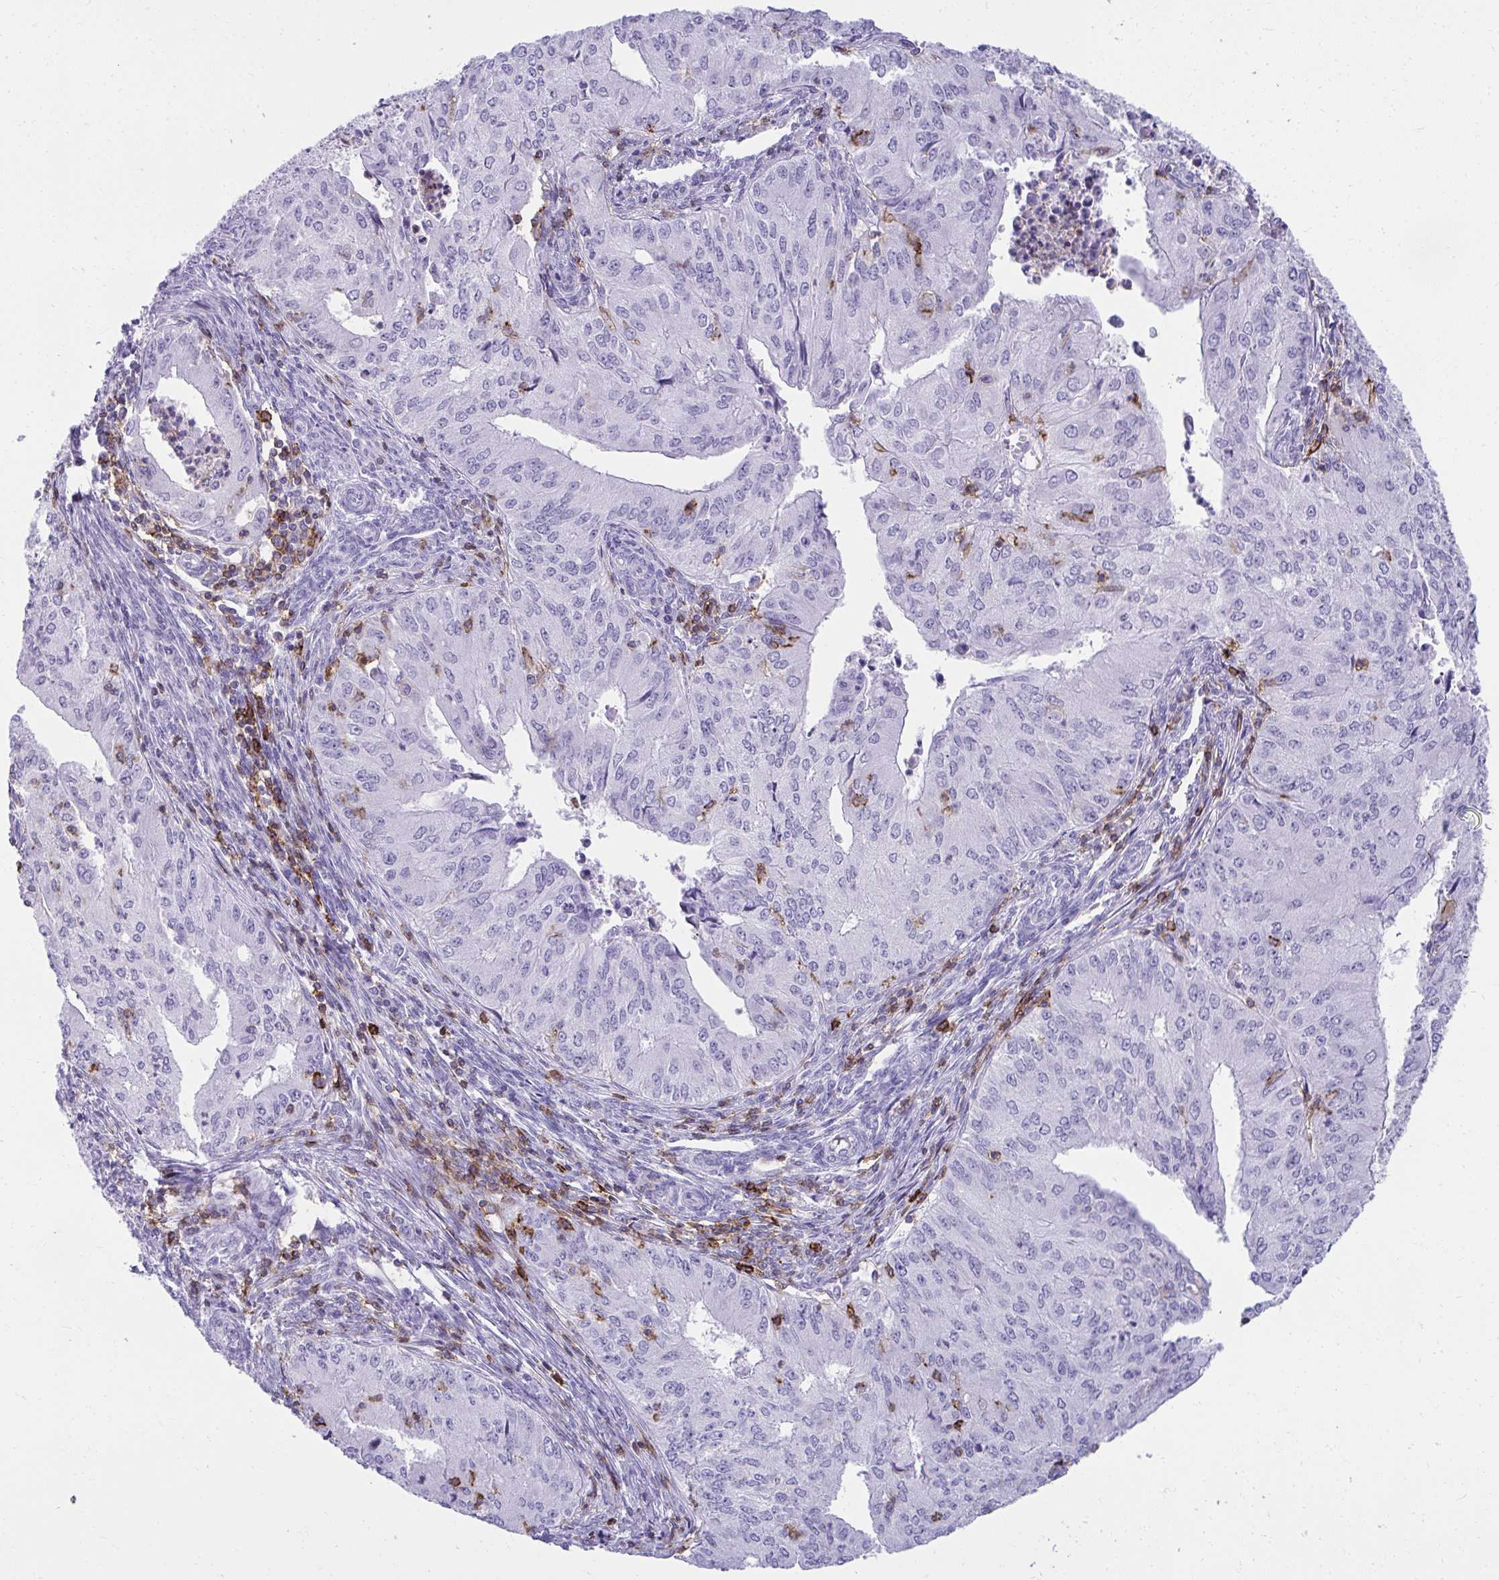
{"staining": {"intensity": "negative", "quantity": "none", "location": "none"}, "tissue": "endometrial cancer", "cell_type": "Tumor cells", "image_type": "cancer", "snomed": [{"axis": "morphology", "description": "Adenocarcinoma, NOS"}, {"axis": "topography", "description": "Endometrium"}], "caption": "Tumor cells are negative for protein expression in human adenocarcinoma (endometrial).", "gene": "SPN", "patient": {"sex": "female", "age": 50}}